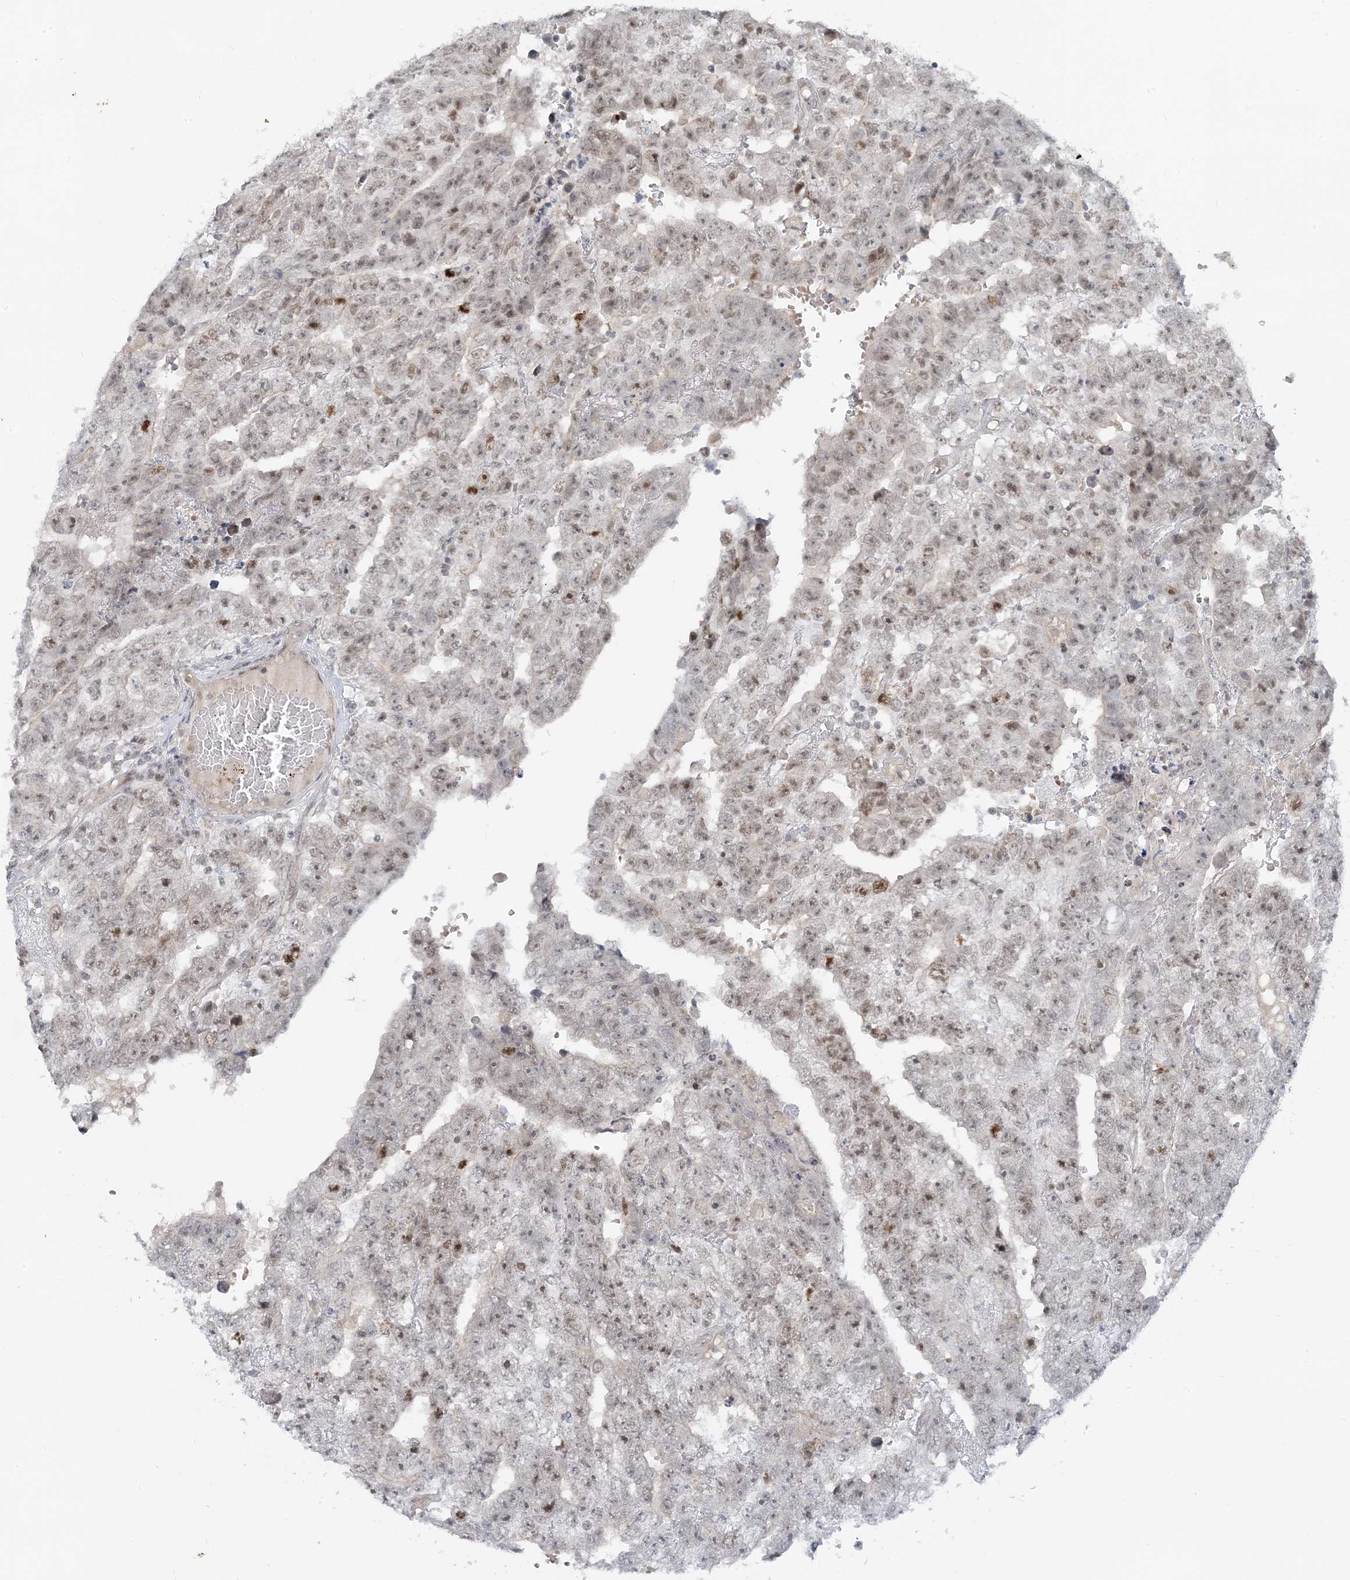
{"staining": {"intensity": "weak", "quantity": "25%-75%", "location": "nuclear"}, "tissue": "testis cancer", "cell_type": "Tumor cells", "image_type": "cancer", "snomed": [{"axis": "morphology", "description": "Carcinoma, Embryonal, NOS"}, {"axis": "topography", "description": "Testis"}], "caption": "Tumor cells exhibit low levels of weak nuclear positivity in about 25%-75% of cells in testis embryonal carcinoma. The protein is stained brown, and the nuclei are stained in blue (DAB IHC with brightfield microscopy, high magnification).", "gene": "LEXM", "patient": {"sex": "male", "age": 25}}